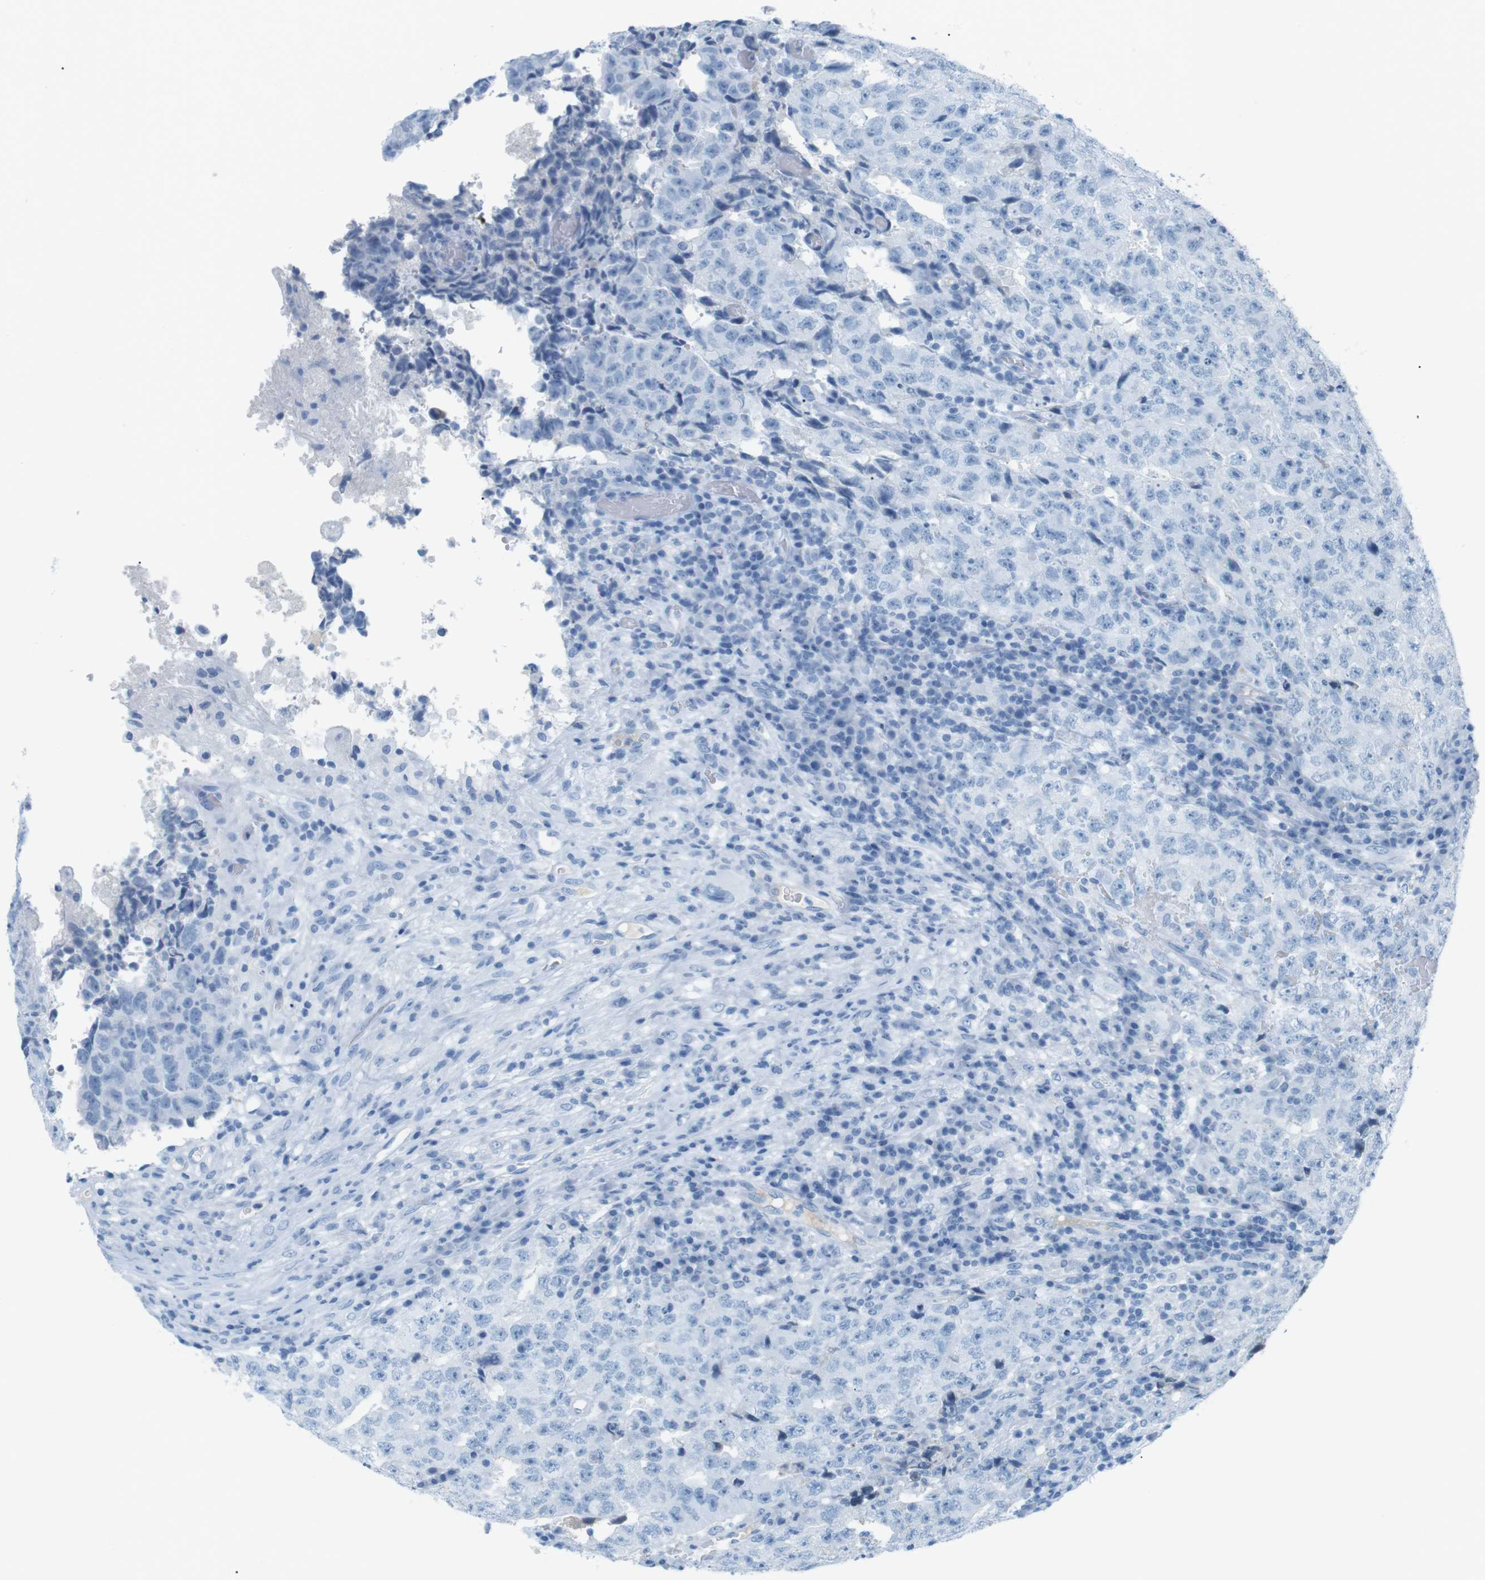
{"staining": {"intensity": "negative", "quantity": "none", "location": "none"}, "tissue": "testis cancer", "cell_type": "Tumor cells", "image_type": "cancer", "snomed": [{"axis": "morphology", "description": "Necrosis, NOS"}, {"axis": "morphology", "description": "Carcinoma, Embryonal, NOS"}, {"axis": "topography", "description": "Testis"}], "caption": "Tumor cells show no significant protein expression in testis cancer. (Stains: DAB (3,3'-diaminobenzidine) immunohistochemistry (IHC) with hematoxylin counter stain, Microscopy: brightfield microscopy at high magnification).", "gene": "AZGP1", "patient": {"sex": "male", "age": 19}}